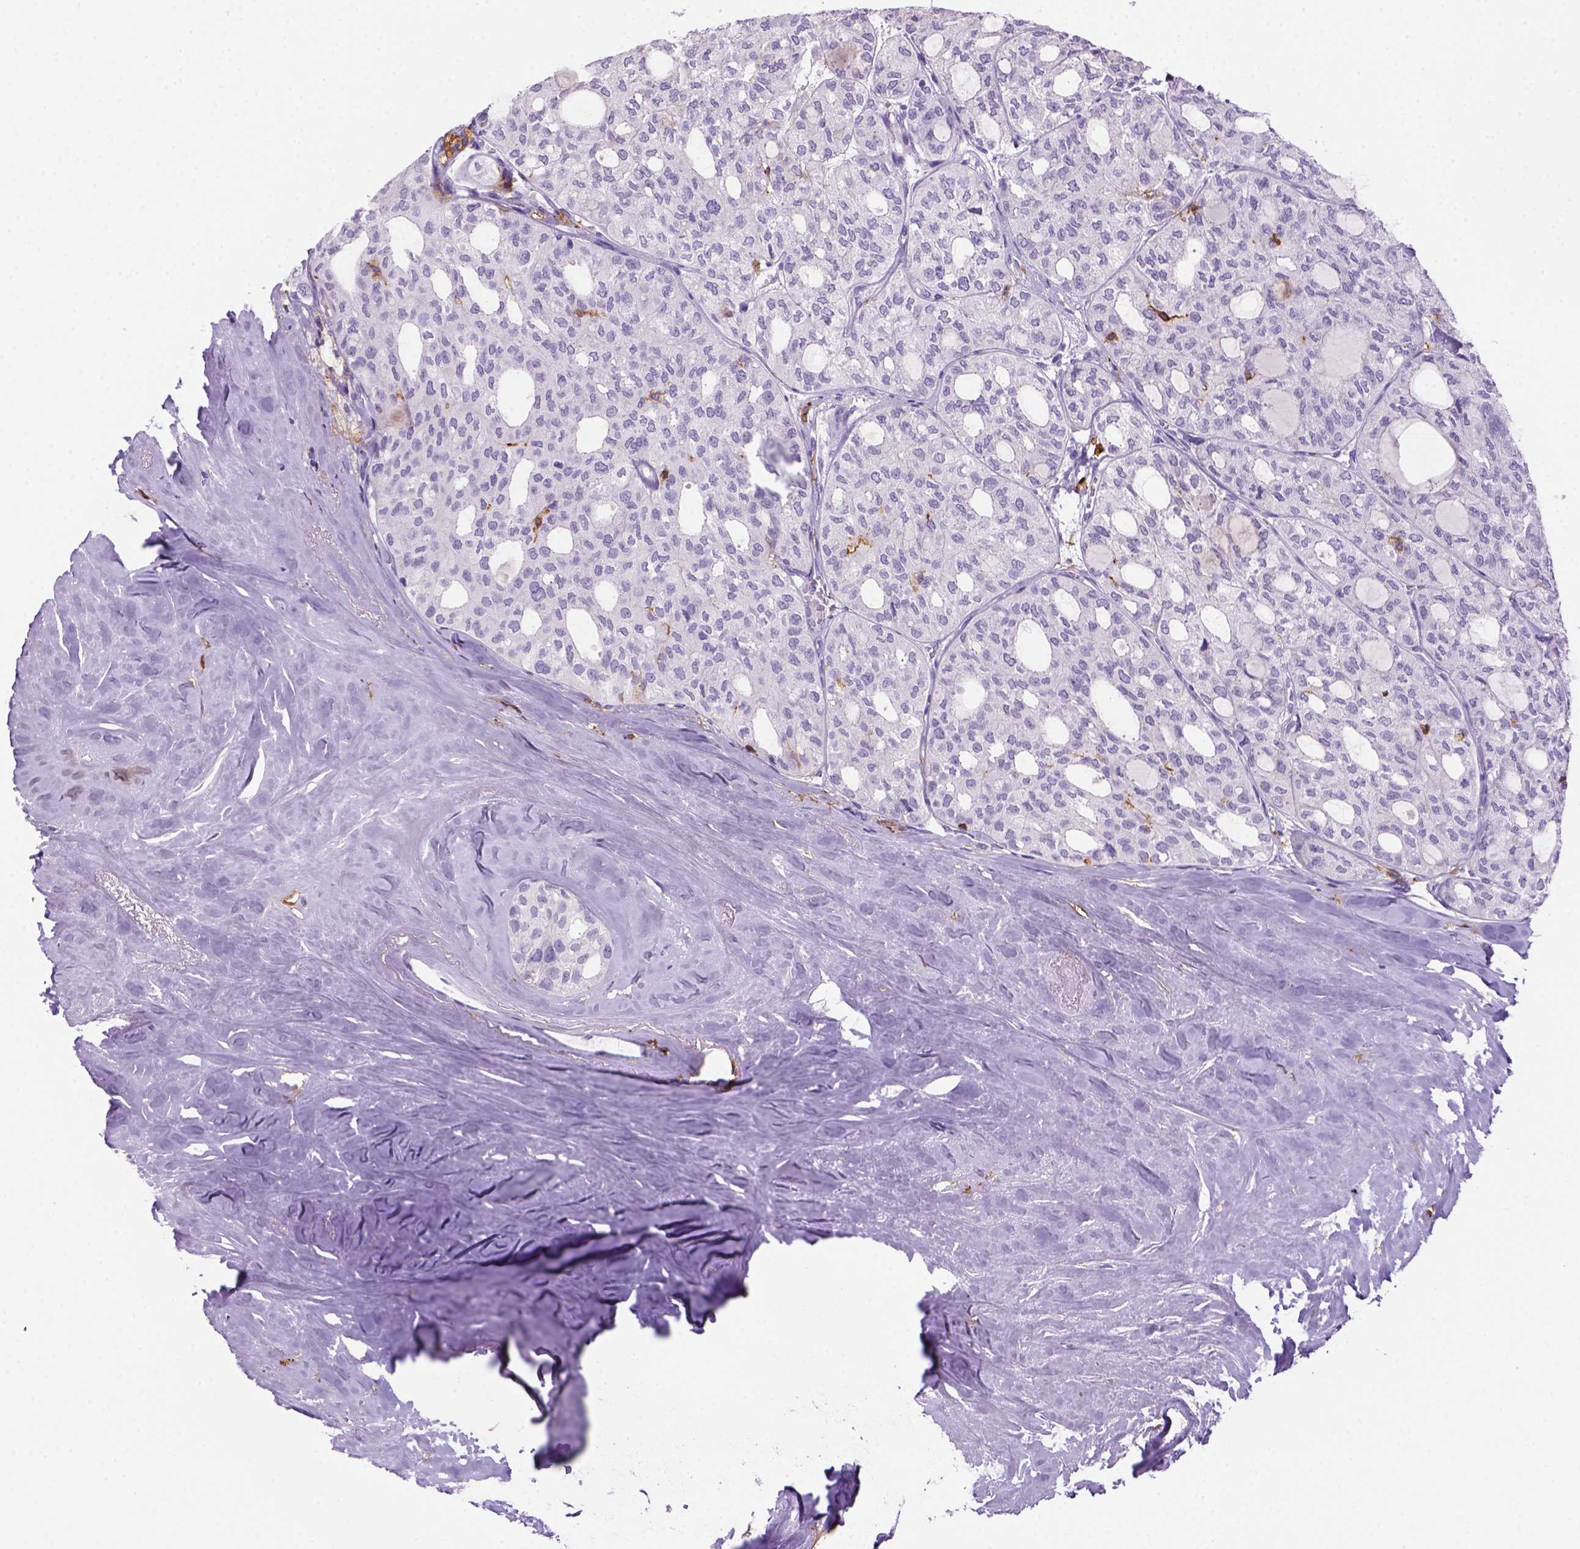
{"staining": {"intensity": "negative", "quantity": "none", "location": "none"}, "tissue": "thyroid cancer", "cell_type": "Tumor cells", "image_type": "cancer", "snomed": [{"axis": "morphology", "description": "Follicular adenoma carcinoma, NOS"}, {"axis": "topography", "description": "Thyroid gland"}], "caption": "Immunohistochemistry (IHC) of thyroid cancer demonstrates no staining in tumor cells. Brightfield microscopy of immunohistochemistry (IHC) stained with DAB (3,3'-diaminobenzidine) (brown) and hematoxylin (blue), captured at high magnification.", "gene": "CD14", "patient": {"sex": "male", "age": 75}}